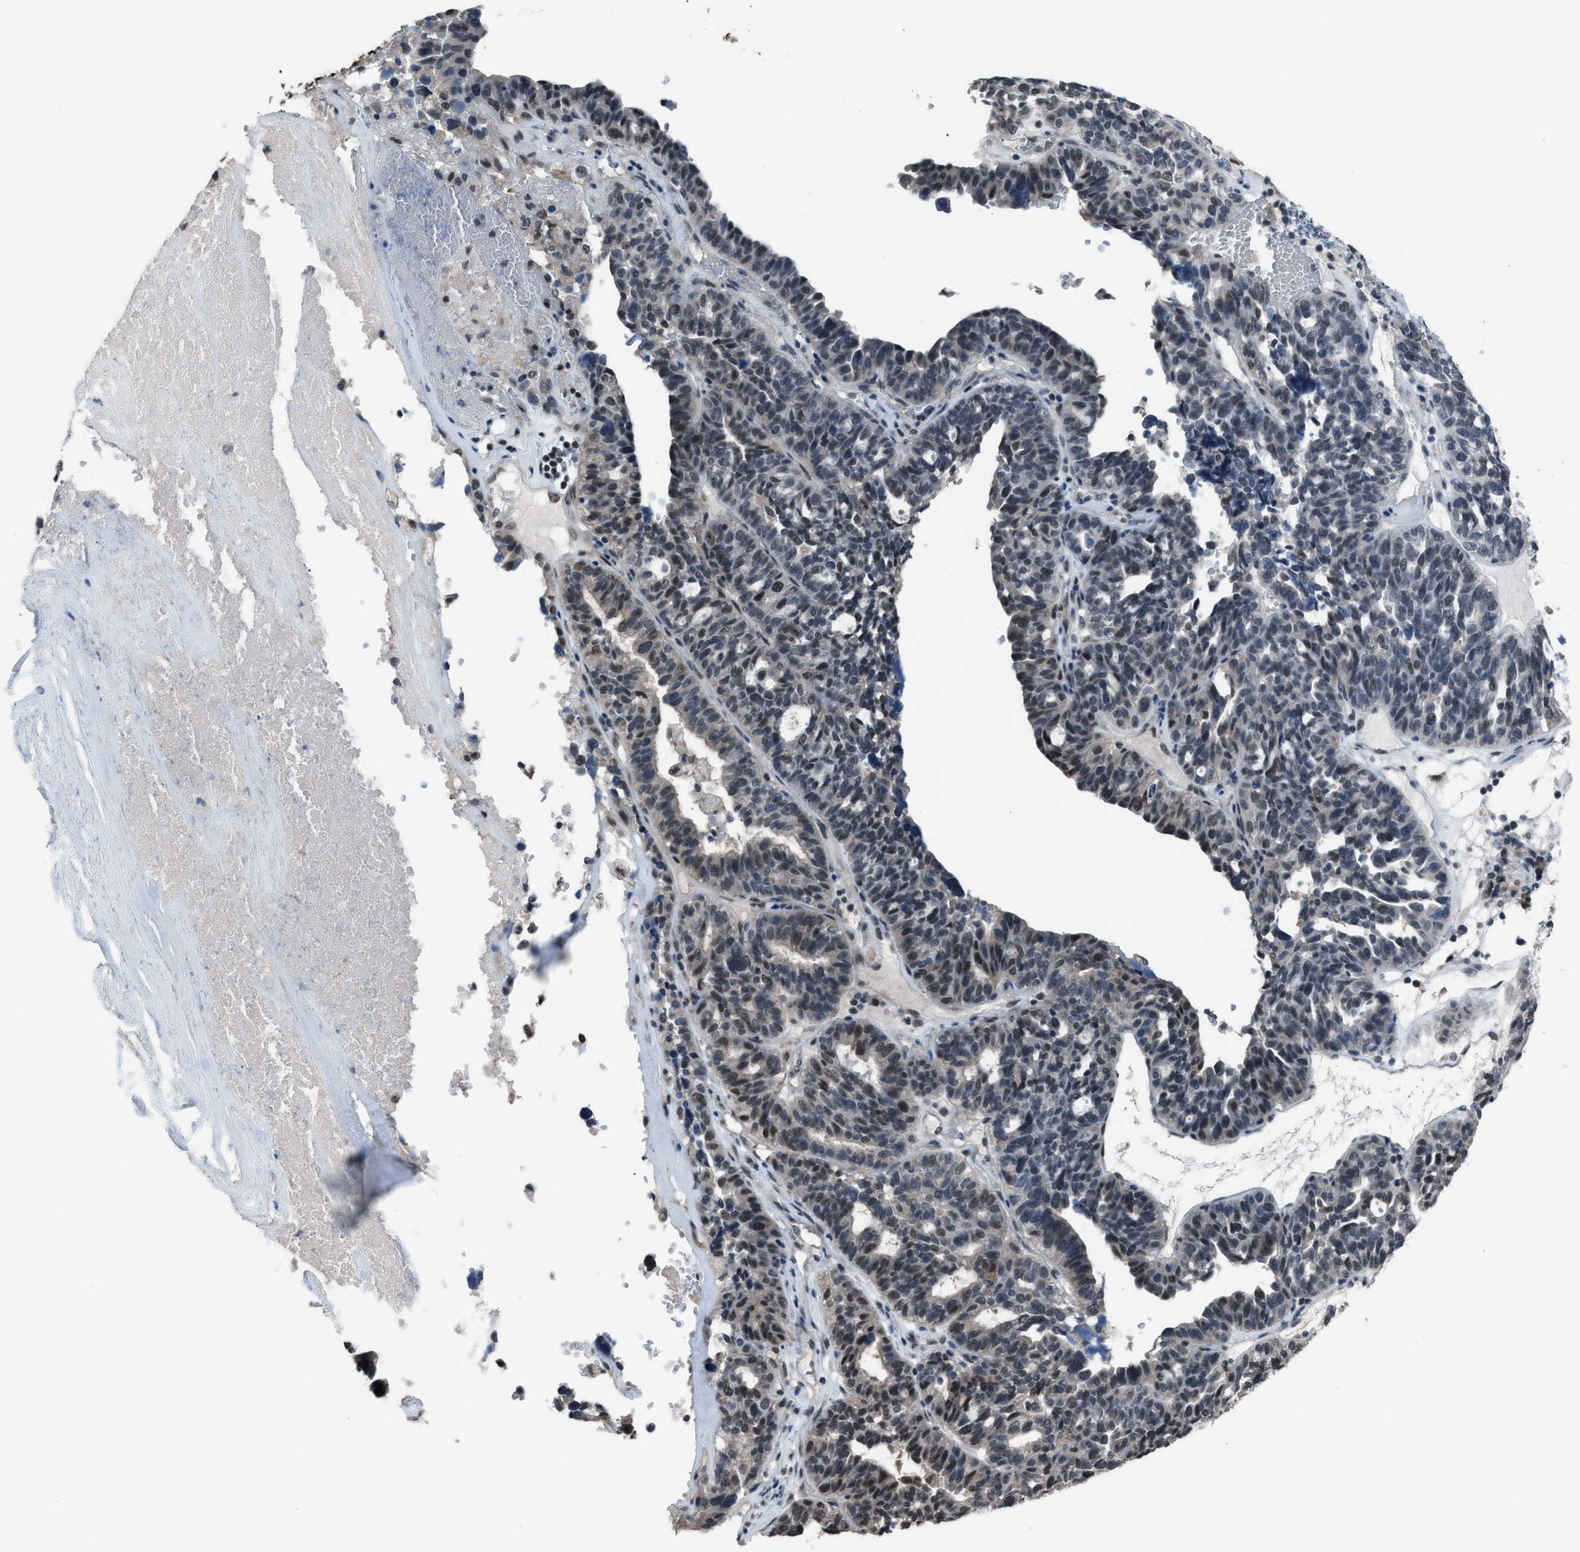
{"staining": {"intensity": "weak", "quantity": "25%-75%", "location": "nuclear"}, "tissue": "ovarian cancer", "cell_type": "Tumor cells", "image_type": "cancer", "snomed": [{"axis": "morphology", "description": "Cystadenocarcinoma, serous, NOS"}, {"axis": "topography", "description": "Ovary"}], "caption": "Ovarian cancer (serous cystadenocarcinoma) stained for a protein exhibits weak nuclear positivity in tumor cells. The staining is performed using DAB (3,3'-diaminobenzidine) brown chromogen to label protein expression. The nuclei are counter-stained blue using hematoxylin.", "gene": "ZNF276", "patient": {"sex": "female", "age": 59}}